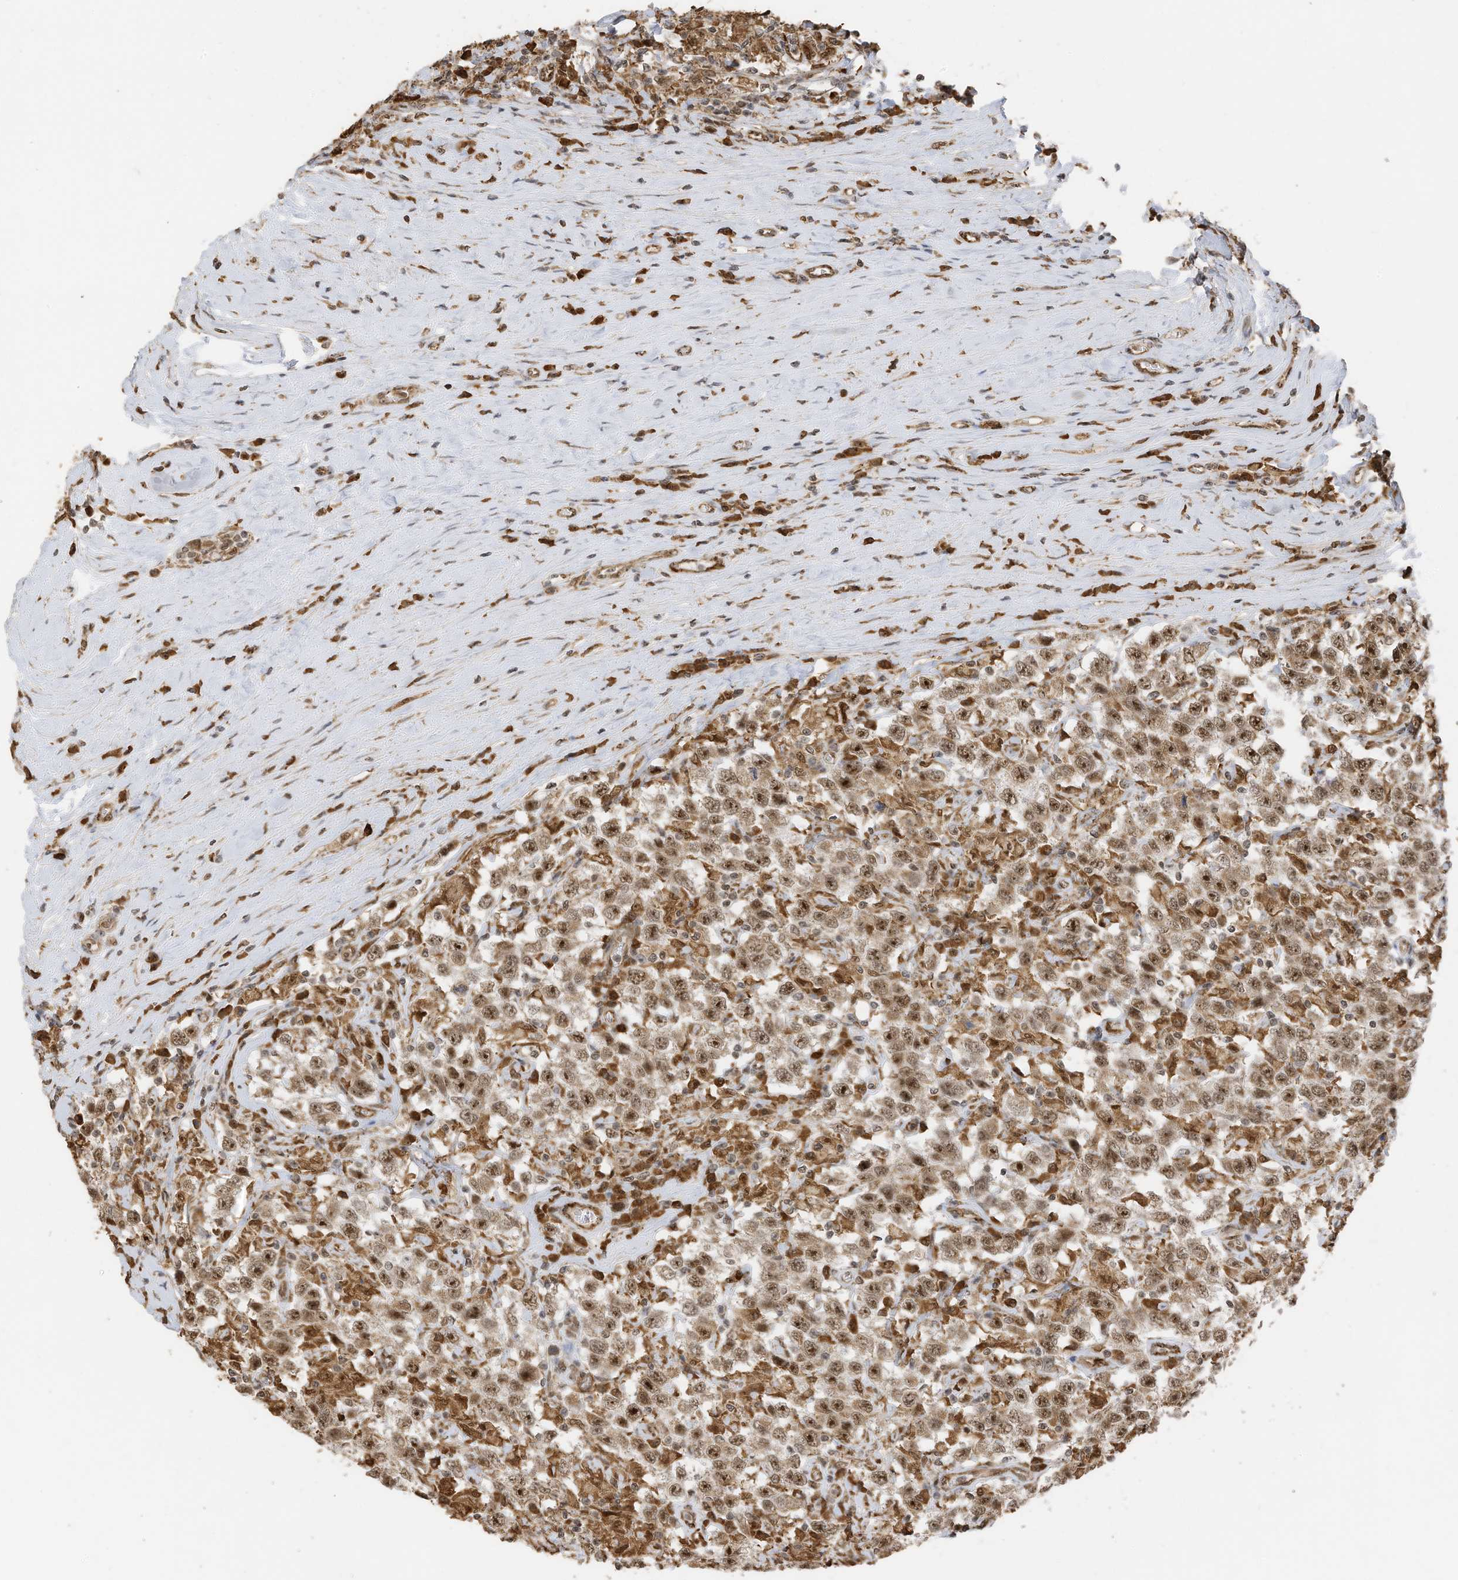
{"staining": {"intensity": "moderate", "quantity": ">75%", "location": "nuclear"}, "tissue": "testis cancer", "cell_type": "Tumor cells", "image_type": "cancer", "snomed": [{"axis": "morphology", "description": "Seminoma, NOS"}, {"axis": "topography", "description": "Testis"}], "caption": "The histopathology image displays staining of testis seminoma, revealing moderate nuclear protein expression (brown color) within tumor cells.", "gene": "ERLEC1", "patient": {"sex": "male", "age": 41}}